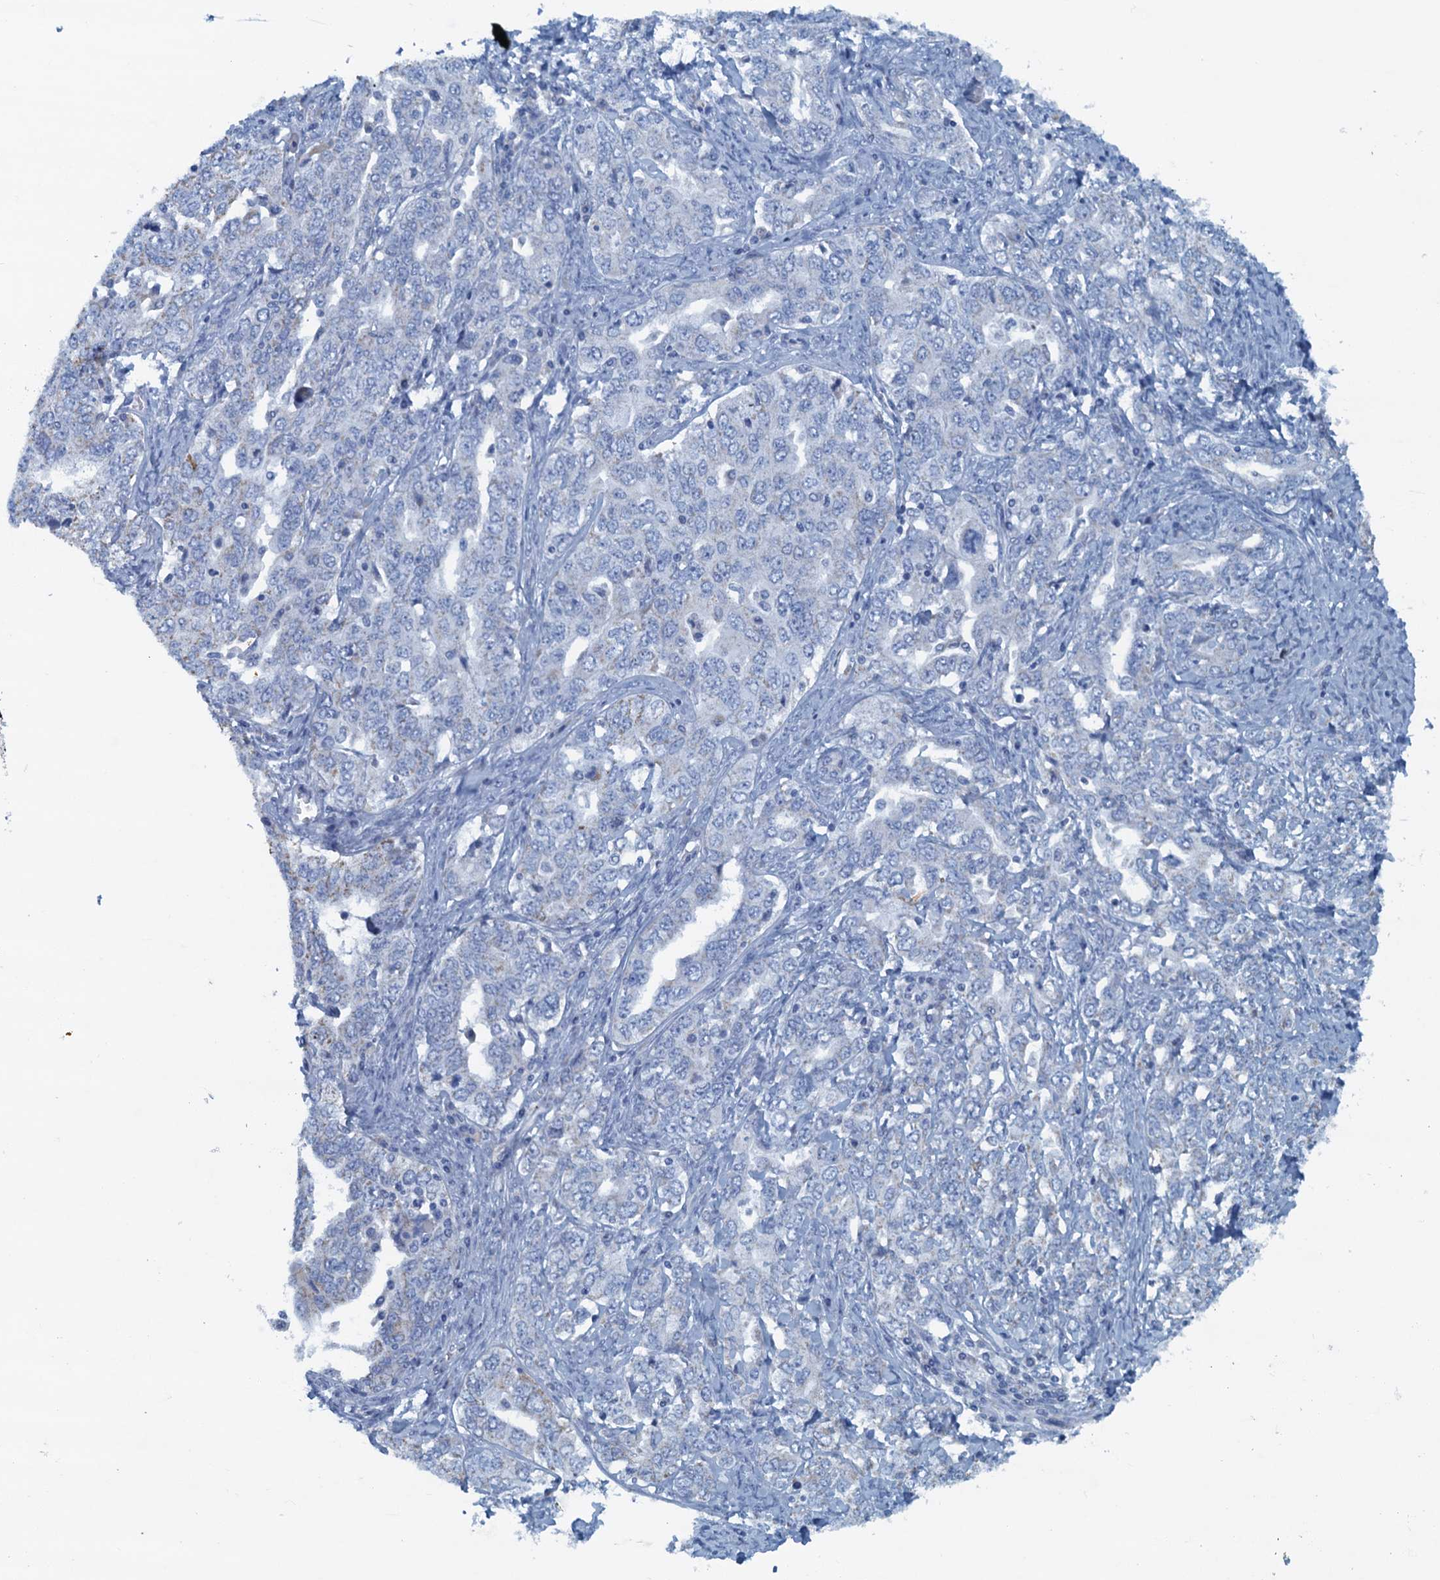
{"staining": {"intensity": "negative", "quantity": "none", "location": "none"}, "tissue": "ovarian cancer", "cell_type": "Tumor cells", "image_type": "cancer", "snomed": [{"axis": "morphology", "description": "Carcinoma, endometroid"}, {"axis": "topography", "description": "Ovary"}], "caption": "Tumor cells show no significant protein staining in ovarian cancer (endometroid carcinoma).", "gene": "C10orf88", "patient": {"sex": "female", "age": 62}}